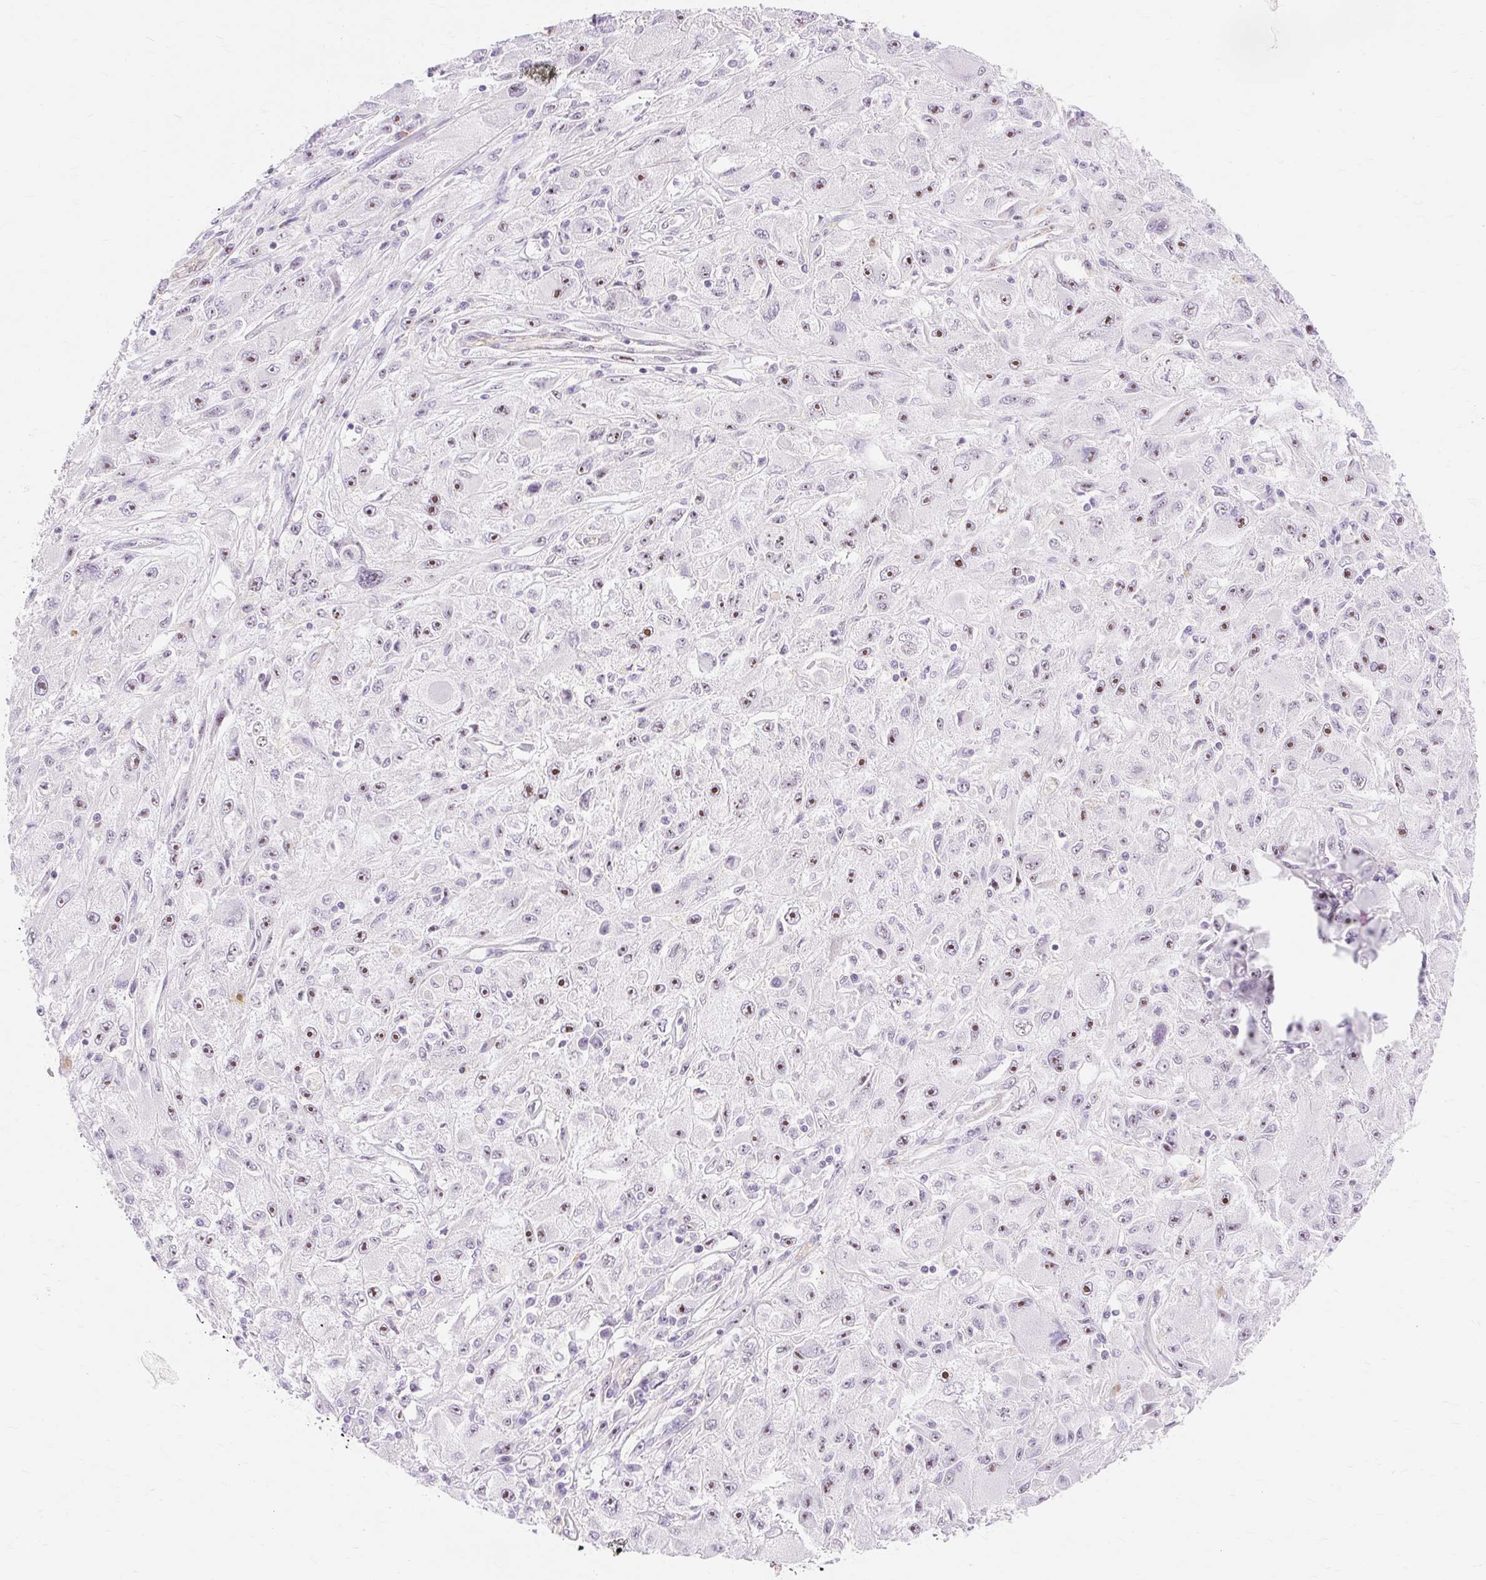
{"staining": {"intensity": "moderate", "quantity": ">75%", "location": "nuclear"}, "tissue": "melanoma", "cell_type": "Tumor cells", "image_type": "cancer", "snomed": [{"axis": "morphology", "description": "Malignant melanoma, Metastatic site"}, {"axis": "topography", "description": "Skin"}], "caption": "Melanoma stained for a protein displays moderate nuclear positivity in tumor cells.", "gene": "OBP2A", "patient": {"sex": "male", "age": 53}}